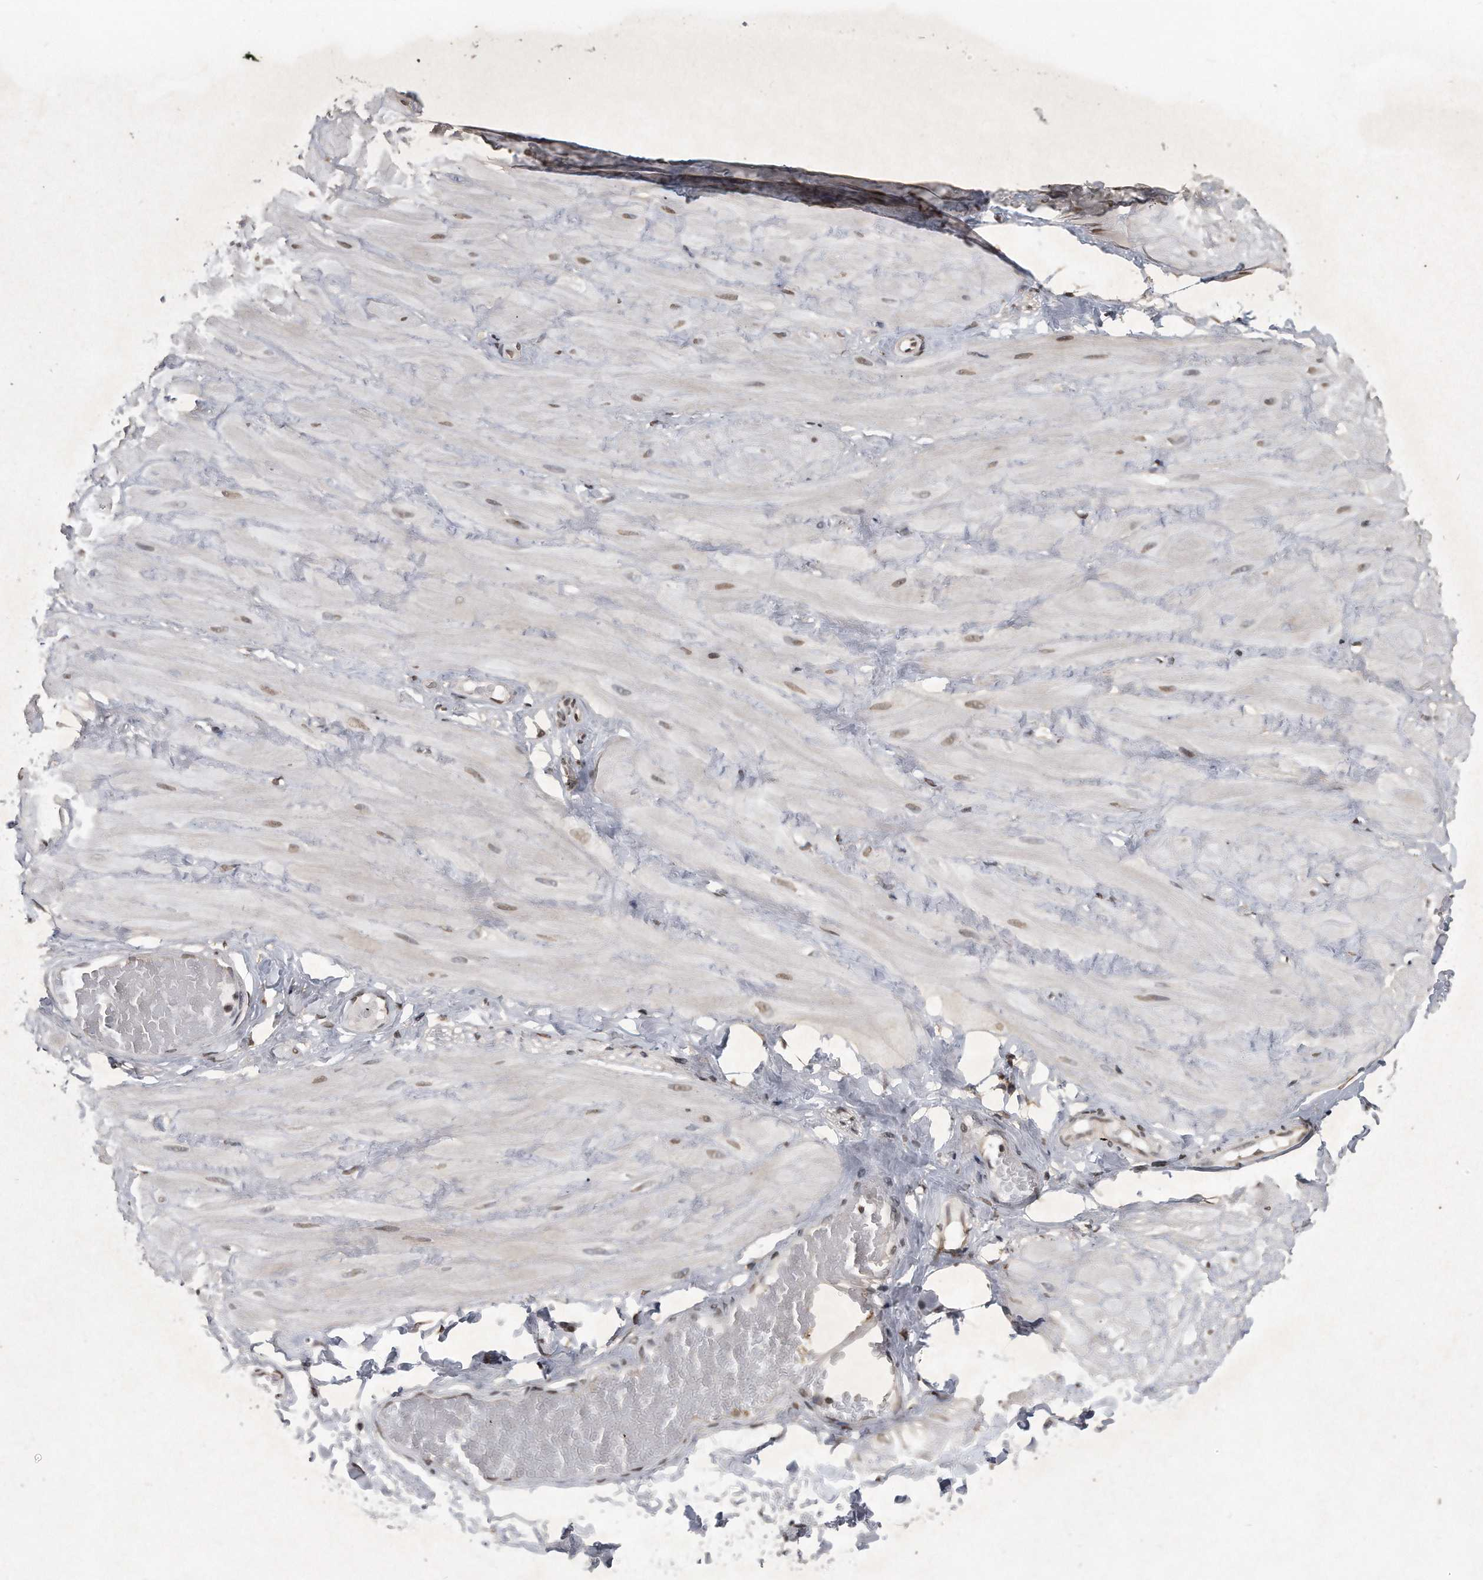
{"staining": {"intensity": "moderate", "quantity": "25%-75%", "location": "cytoplasmic/membranous,nuclear"}, "tissue": "adipose tissue", "cell_type": "Adipocytes", "image_type": "normal", "snomed": [{"axis": "morphology", "description": "Normal tissue, NOS"}, {"axis": "topography", "description": "Adipose tissue"}, {"axis": "topography", "description": "Vascular tissue"}, {"axis": "topography", "description": "Peripheral nerve tissue"}], "caption": "About 25%-75% of adipocytes in normal adipose tissue reveal moderate cytoplasmic/membranous,nuclear protein staining as visualized by brown immunohistochemical staining.", "gene": "CRYZL1", "patient": {"sex": "male", "age": 25}}